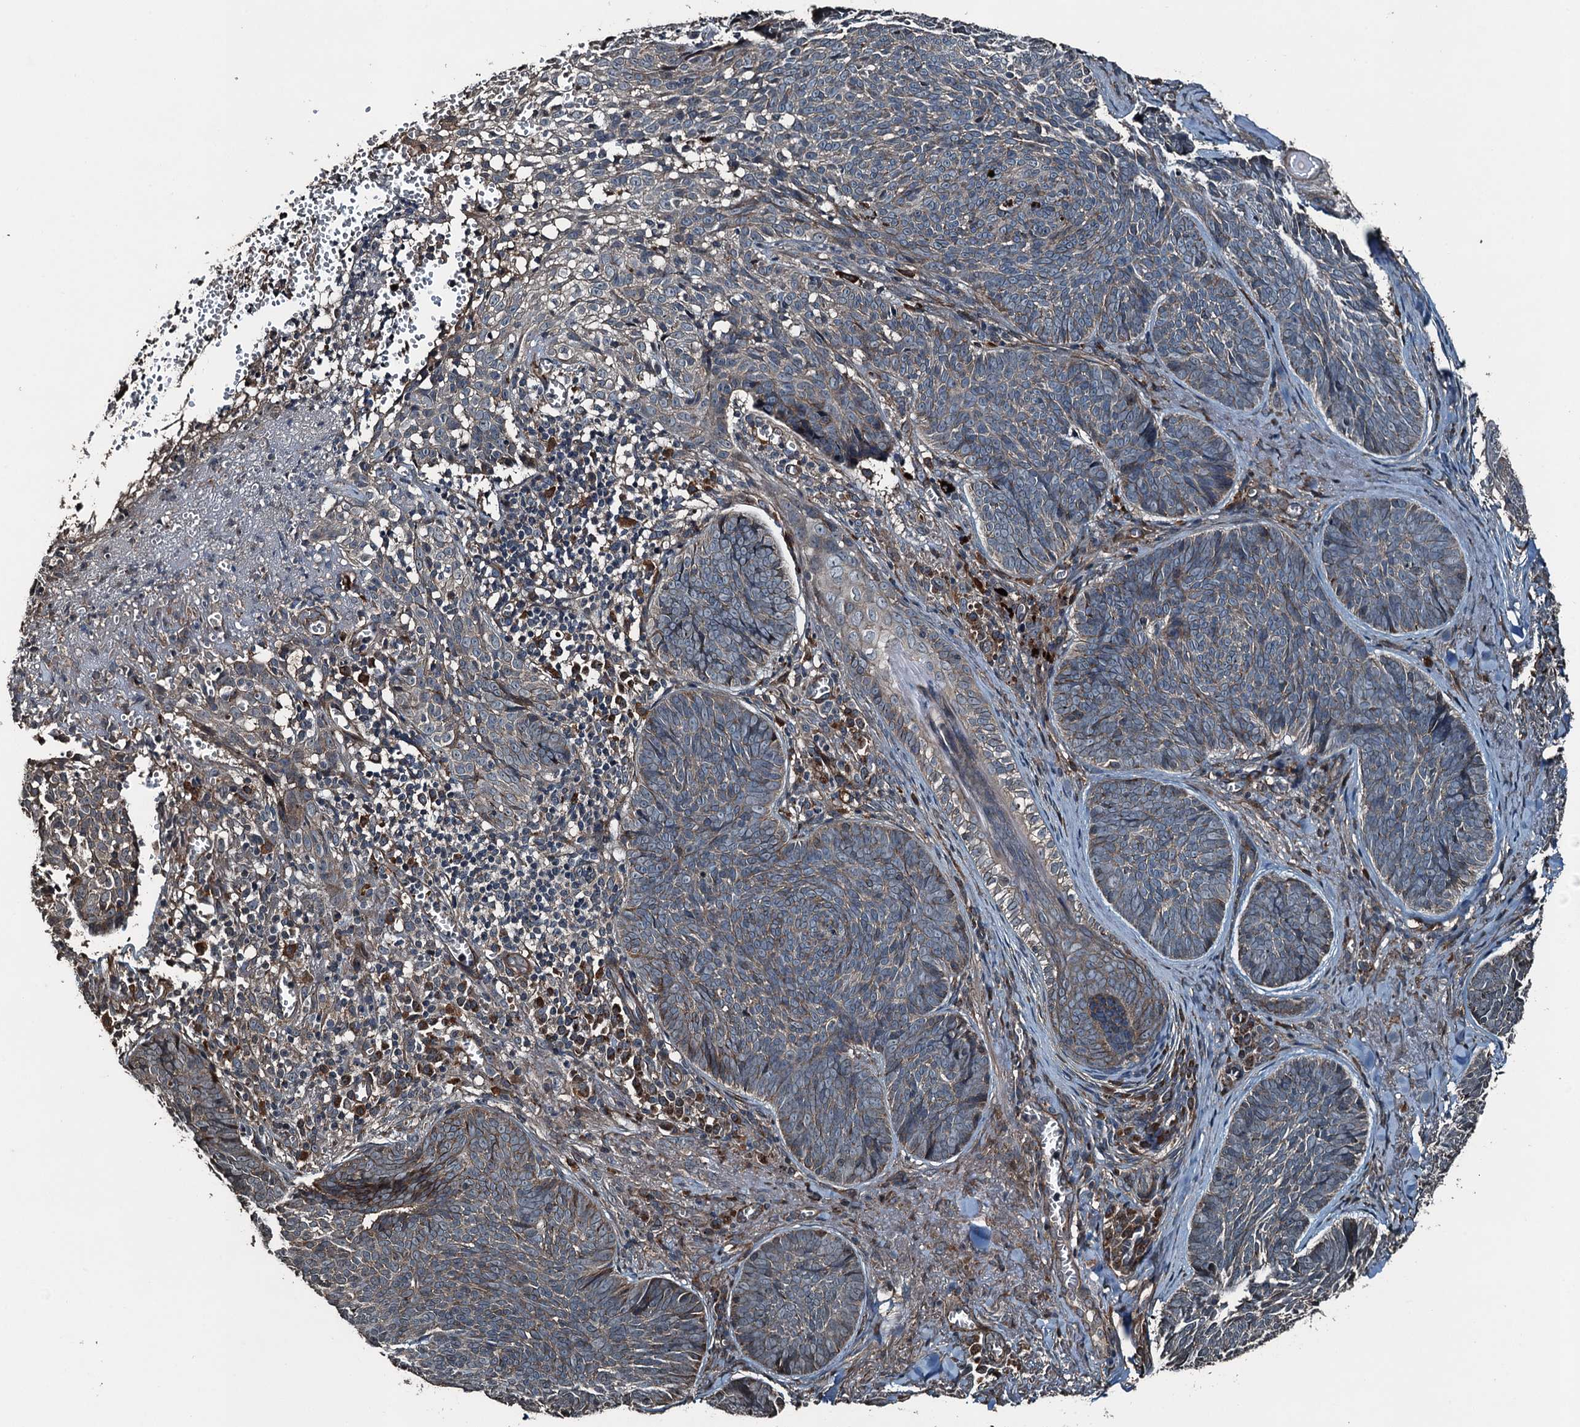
{"staining": {"intensity": "weak", "quantity": "<25%", "location": "cytoplasmic/membranous"}, "tissue": "skin cancer", "cell_type": "Tumor cells", "image_type": "cancer", "snomed": [{"axis": "morphology", "description": "Basal cell carcinoma"}, {"axis": "topography", "description": "Skin"}], "caption": "The histopathology image demonstrates no significant positivity in tumor cells of skin basal cell carcinoma.", "gene": "TCTN1", "patient": {"sex": "female", "age": 74}}